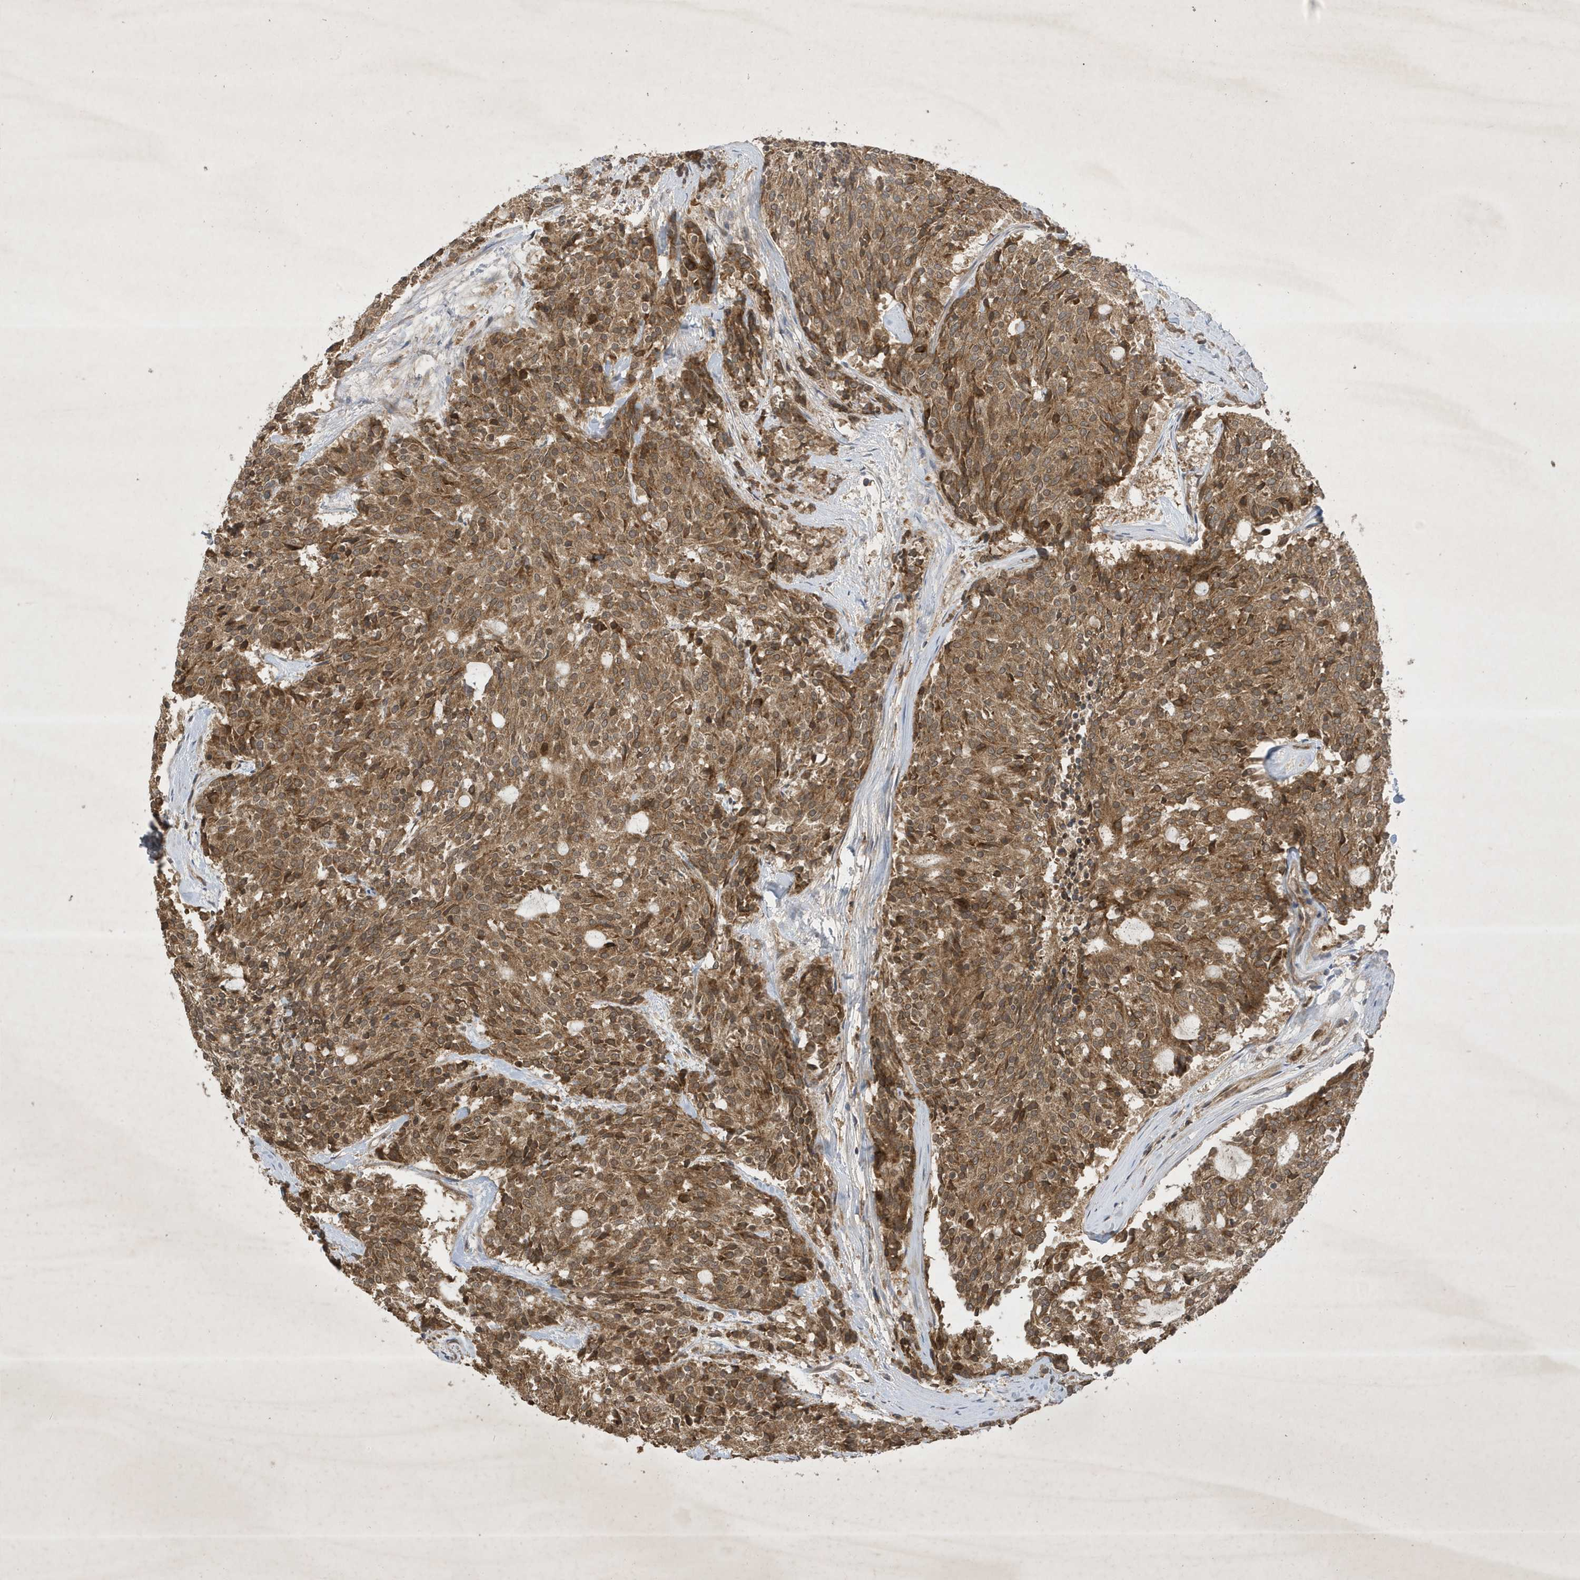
{"staining": {"intensity": "moderate", "quantity": ">75%", "location": "cytoplasmic/membranous"}, "tissue": "carcinoid", "cell_type": "Tumor cells", "image_type": "cancer", "snomed": [{"axis": "morphology", "description": "Carcinoid, malignant, NOS"}, {"axis": "topography", "description": "Pancreas"}], "caption": "Tumor cells exhibit medium levels of moderate cytoplasmic/membranous expression in about >75% of cells in carcinoid (malignant).", "gene": "STX10", "patient": {"sex": "female", "age": 54}}